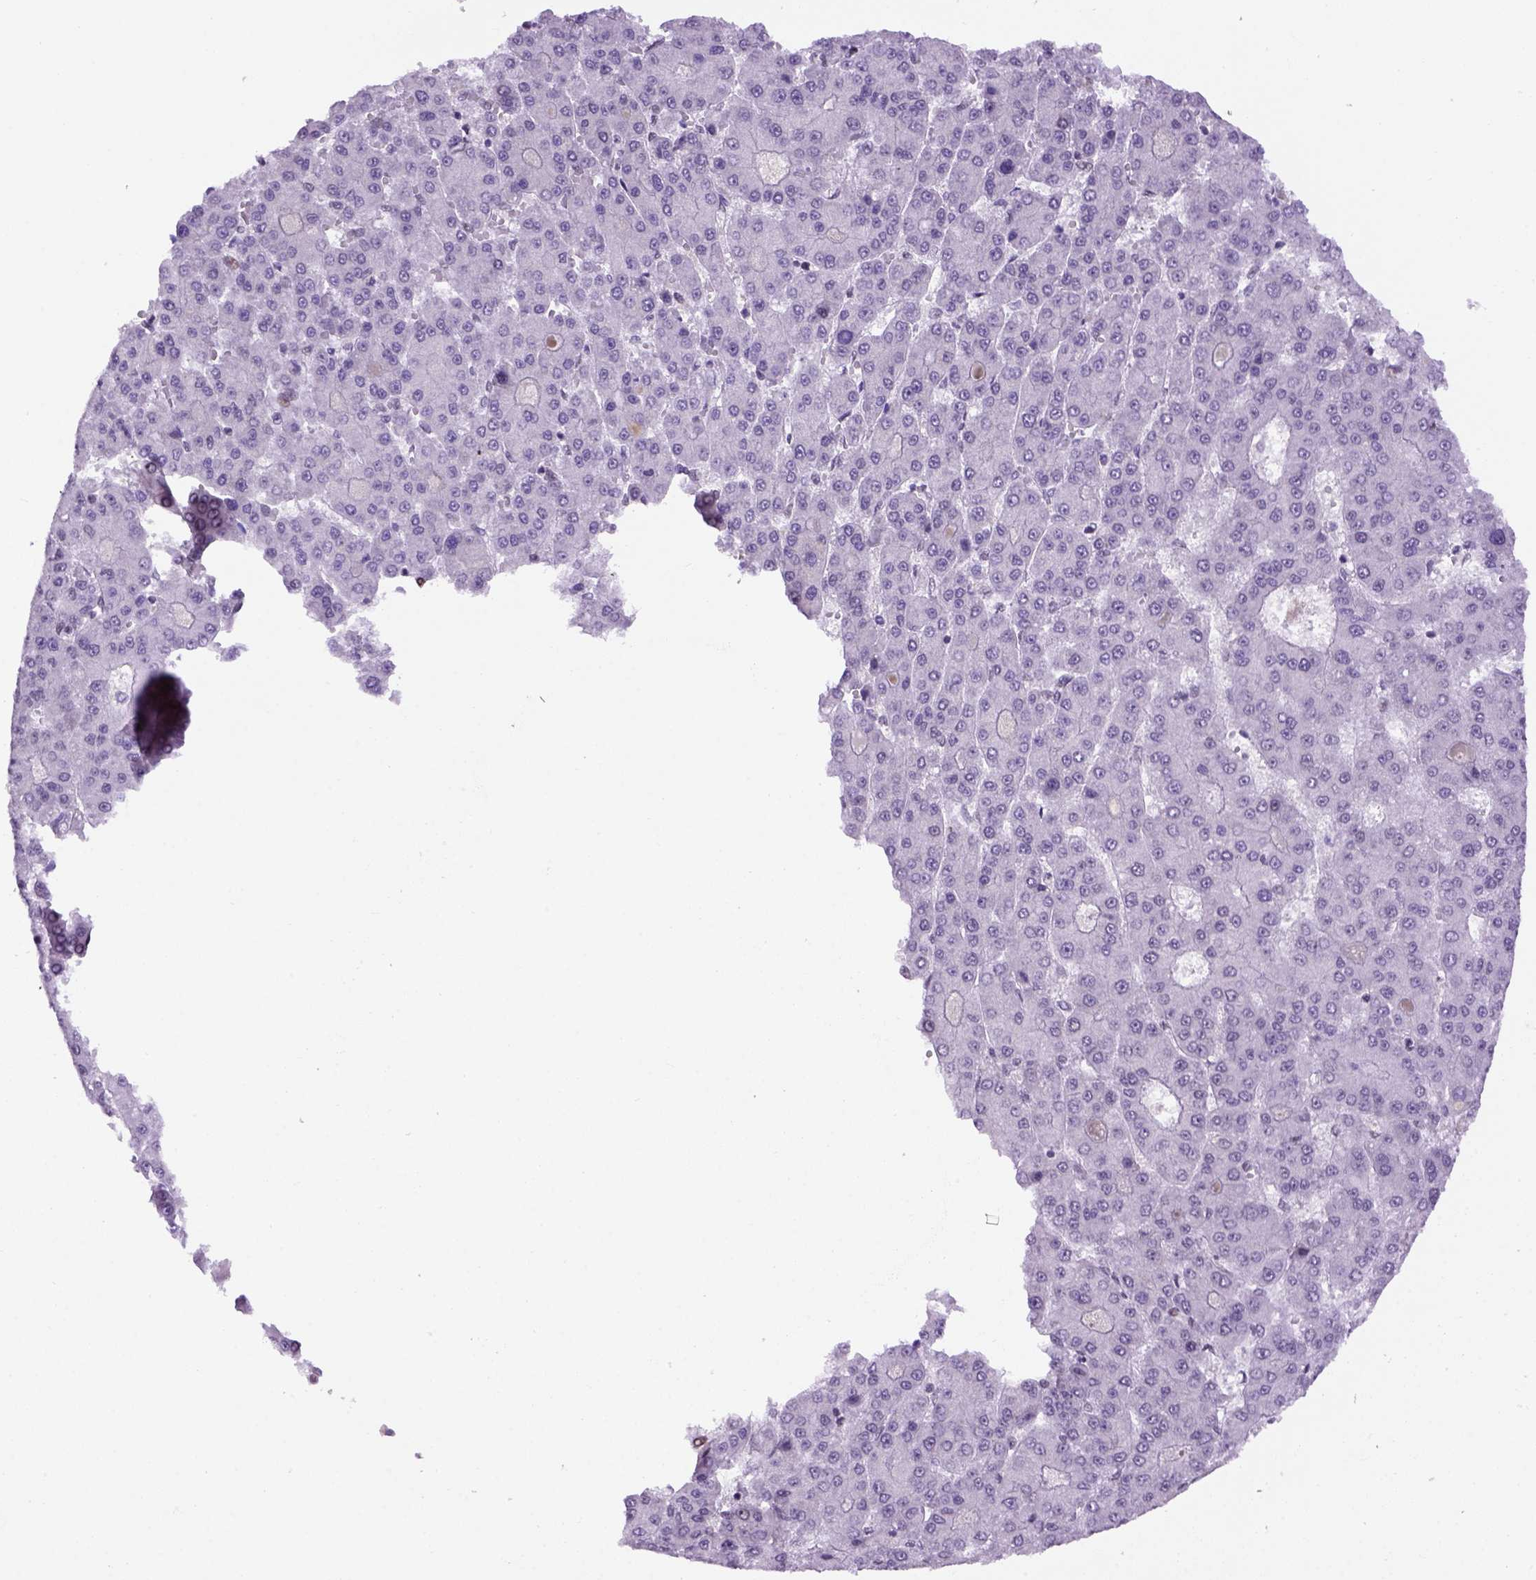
{"staining": {"intensity": "negative", "quantity": "none", "location": "none"}, "tissue": "liver cancer", "cell_type": "Tumor cells", "image_type": "cancer", "snomed": [{"axis": "morphology", "description": "Carcinoma, Hepatocellular, NOS"}, {"axis": "topography", "description": "Liver"}], "caption": "Tumor cells show no significant protein expression in liver cancer (hepatocellular carcinoma).", "gene": "TBPL1", "patient": {"sex": "male", "age": 70}}